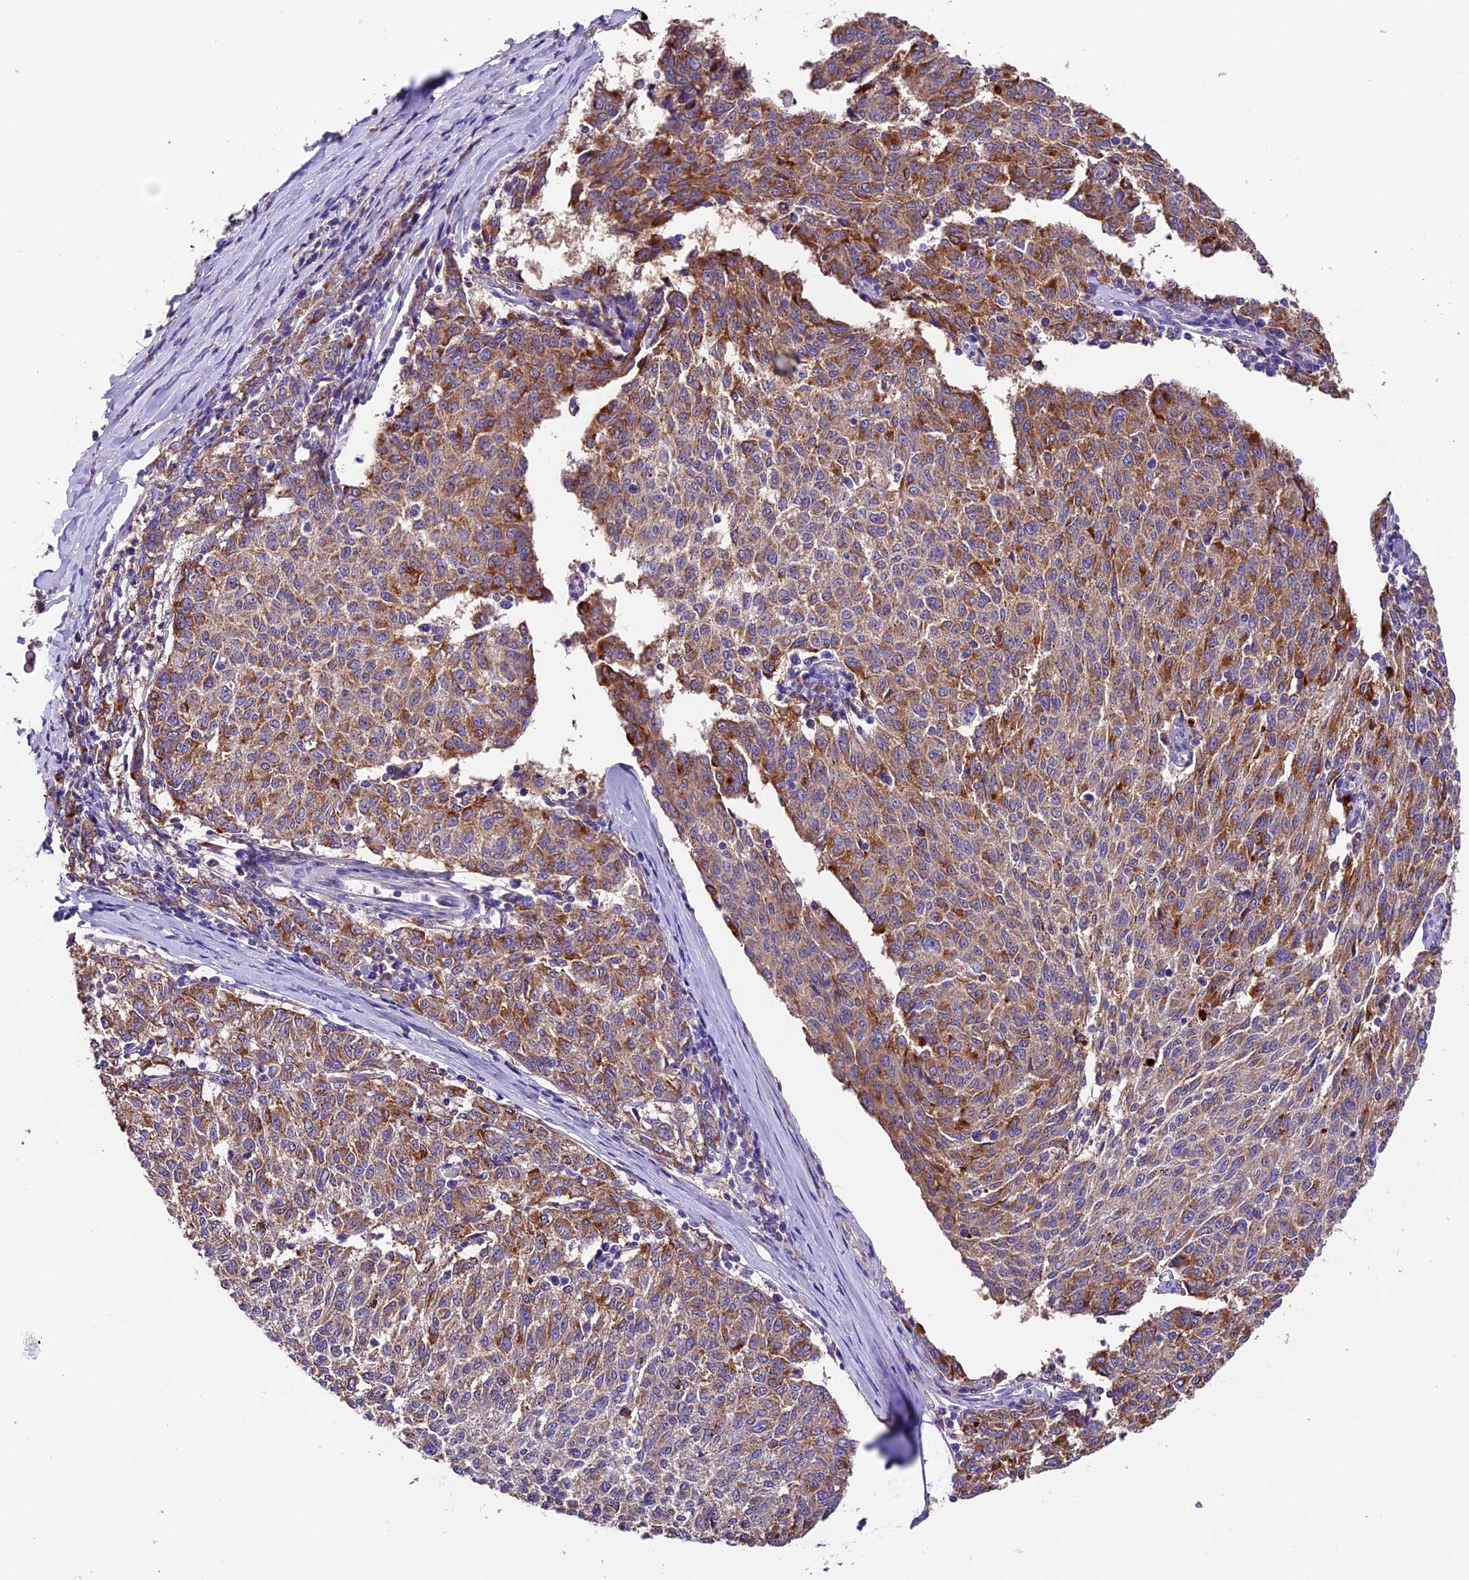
{"staining": {"intensity": "moderate", "quantity": ">75%", "location": "cytoplasmic/membranous"}, "tissue": "melanoma", "cell_type": "Tumor cells", "image_type": "cancer", "snomed": [{"axis": "morphology", "description": "Malignant melanoma, NOS"}, {"axis": "topography", "description": "Skin"}], "caption": "DAB (3,3'-diaminobenzidine) immunohistochemical staining of malignant melanoma shows moderate cytoplasmic/membranous protein positivity in about >75% of tumor cells. The staining was performed using DAB (3,3'-diaminobenzidine) to visualize the protein expression in brown, while the nuclei were stained in blue with hematoxylin (Magnification: 20x).", "gene": "SIX5", "patient": {"sex": "female", "age": 72}}